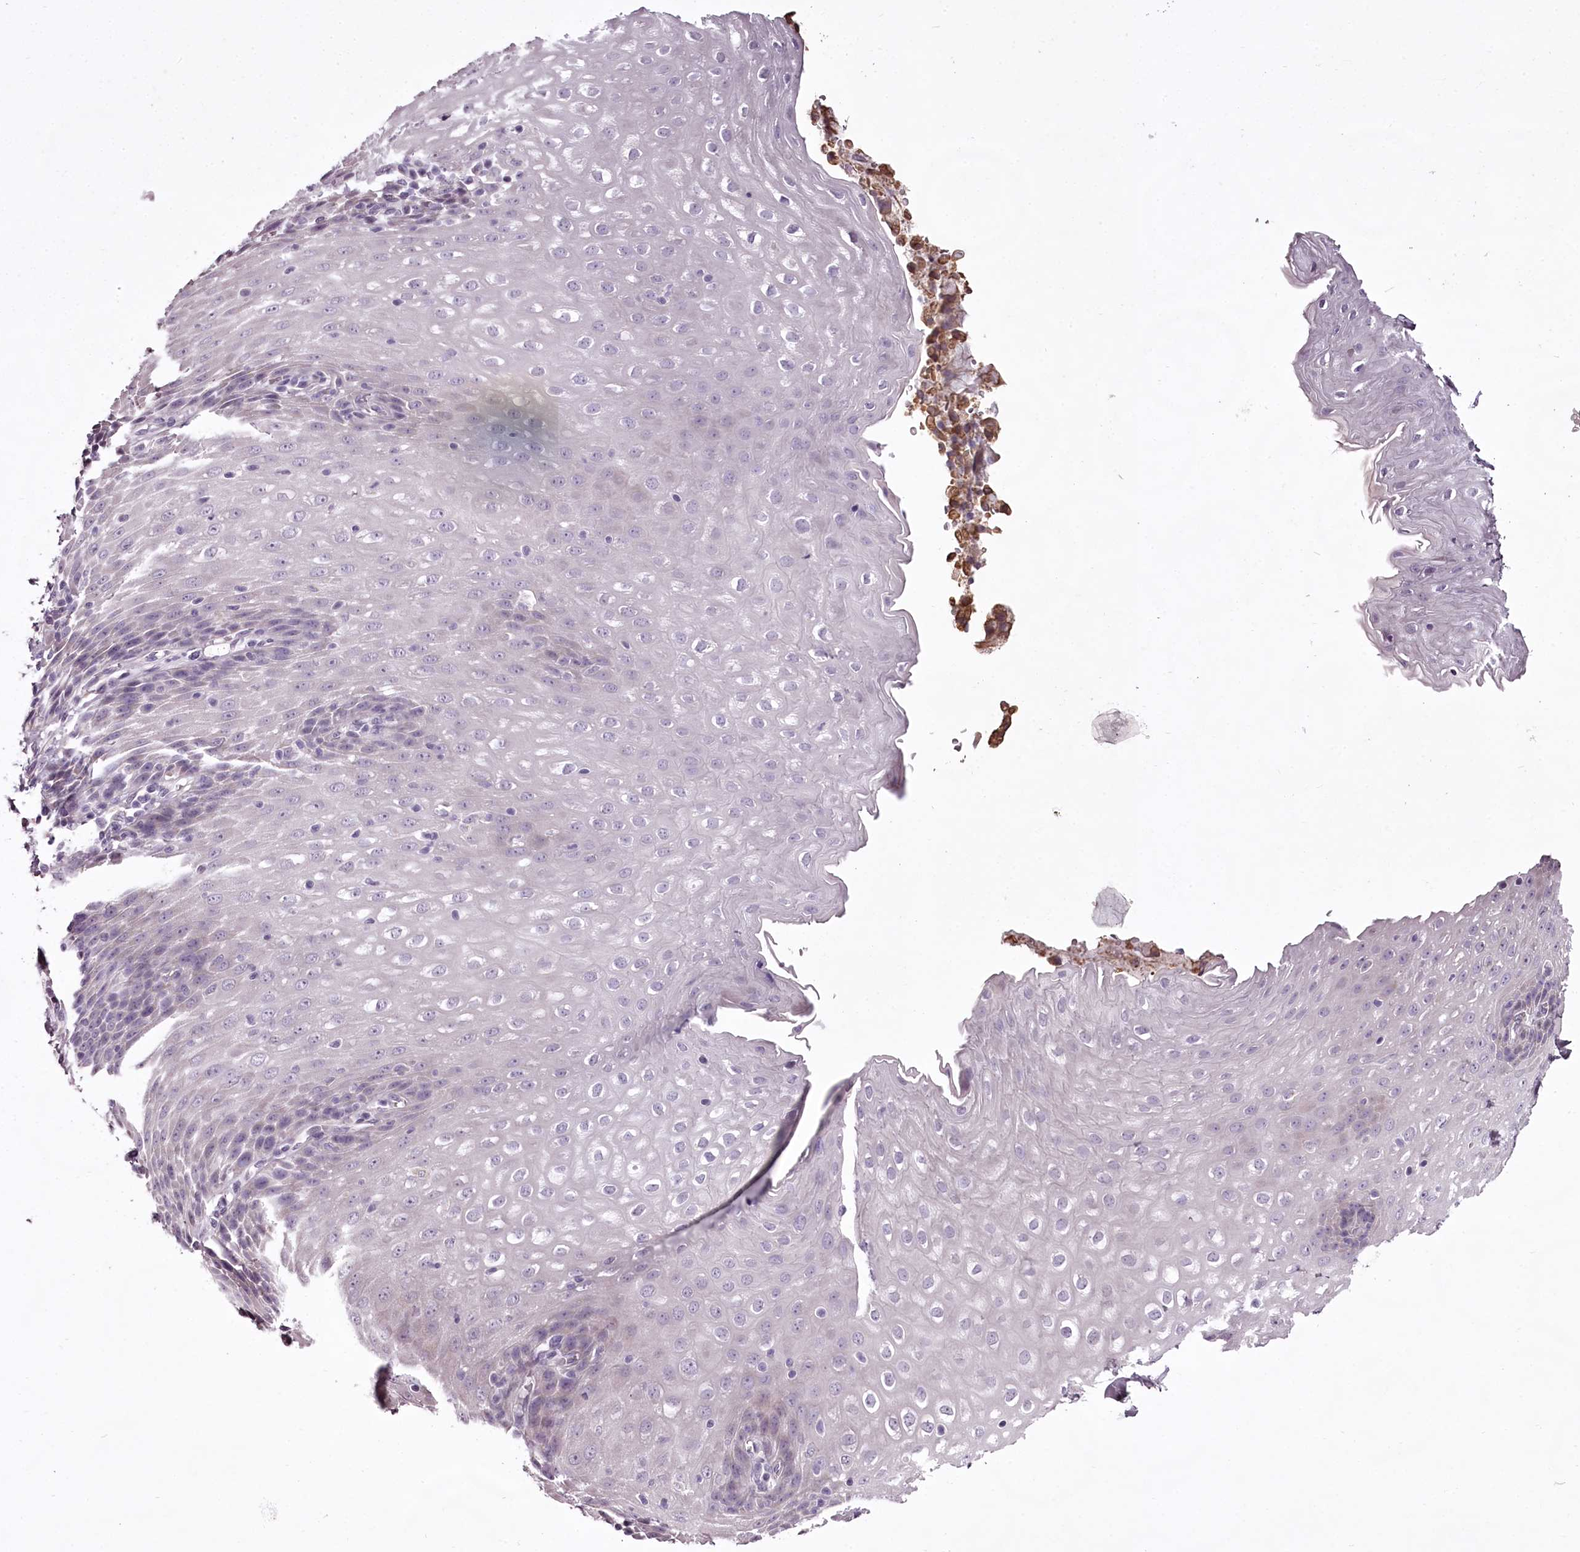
{"staining": {"intensity": "negative", "quantity": "none", "location": "none"}, "tissue": "esophagus", "cell_type": "Squamous epithelial cells", "image_type": "normal", "snomed": [{"axis": "morphology", "description": "Normal tissue, NOS"}, {"axis": "topography", "description": "Esophagus"}], "caption": "An IHC histopathology image of benign esophagus is shown. There is no staining in squamous epithelial cells of esophagus.", "gene": "C1orf56", "patient": {"sex": "female", "age": 61}}